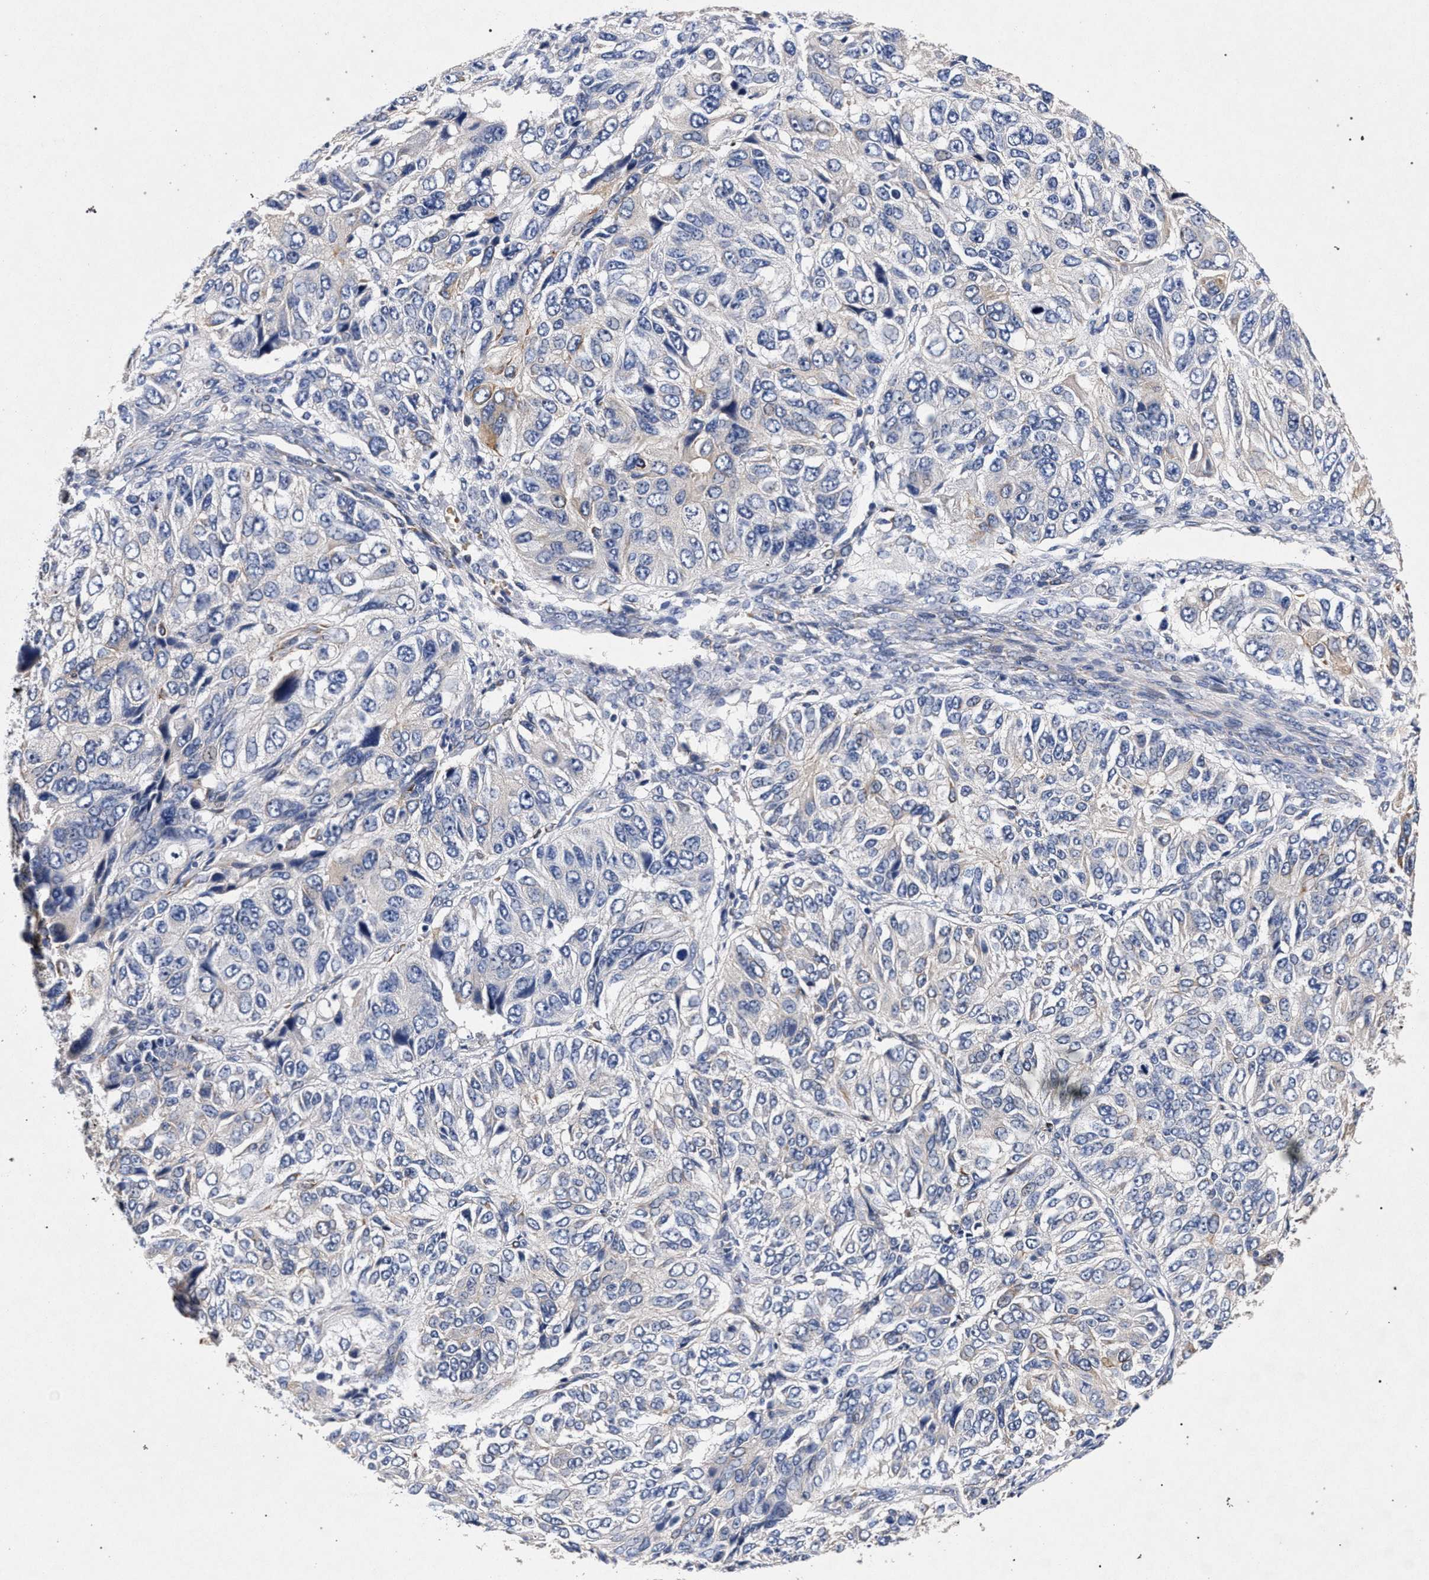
{"staining": {"intensity": "negative", "quantity": "none", "location": "none"}, "tissue": "ovarian cancer", "cell_type": "Tumor cells", "image_type": "cancer", "snomed": [{"axis": "morphology", "description": "Carcinoma, endometroid"}, {"axis": "topography", "description": "Ovary"}], "caption": "Ovarian endometroid carcinoma was stained to show a protein in brown. There is no significant expression in tumor cells.", "gene": "NEK7", "patient": {"sex": "female", "age": 51}}